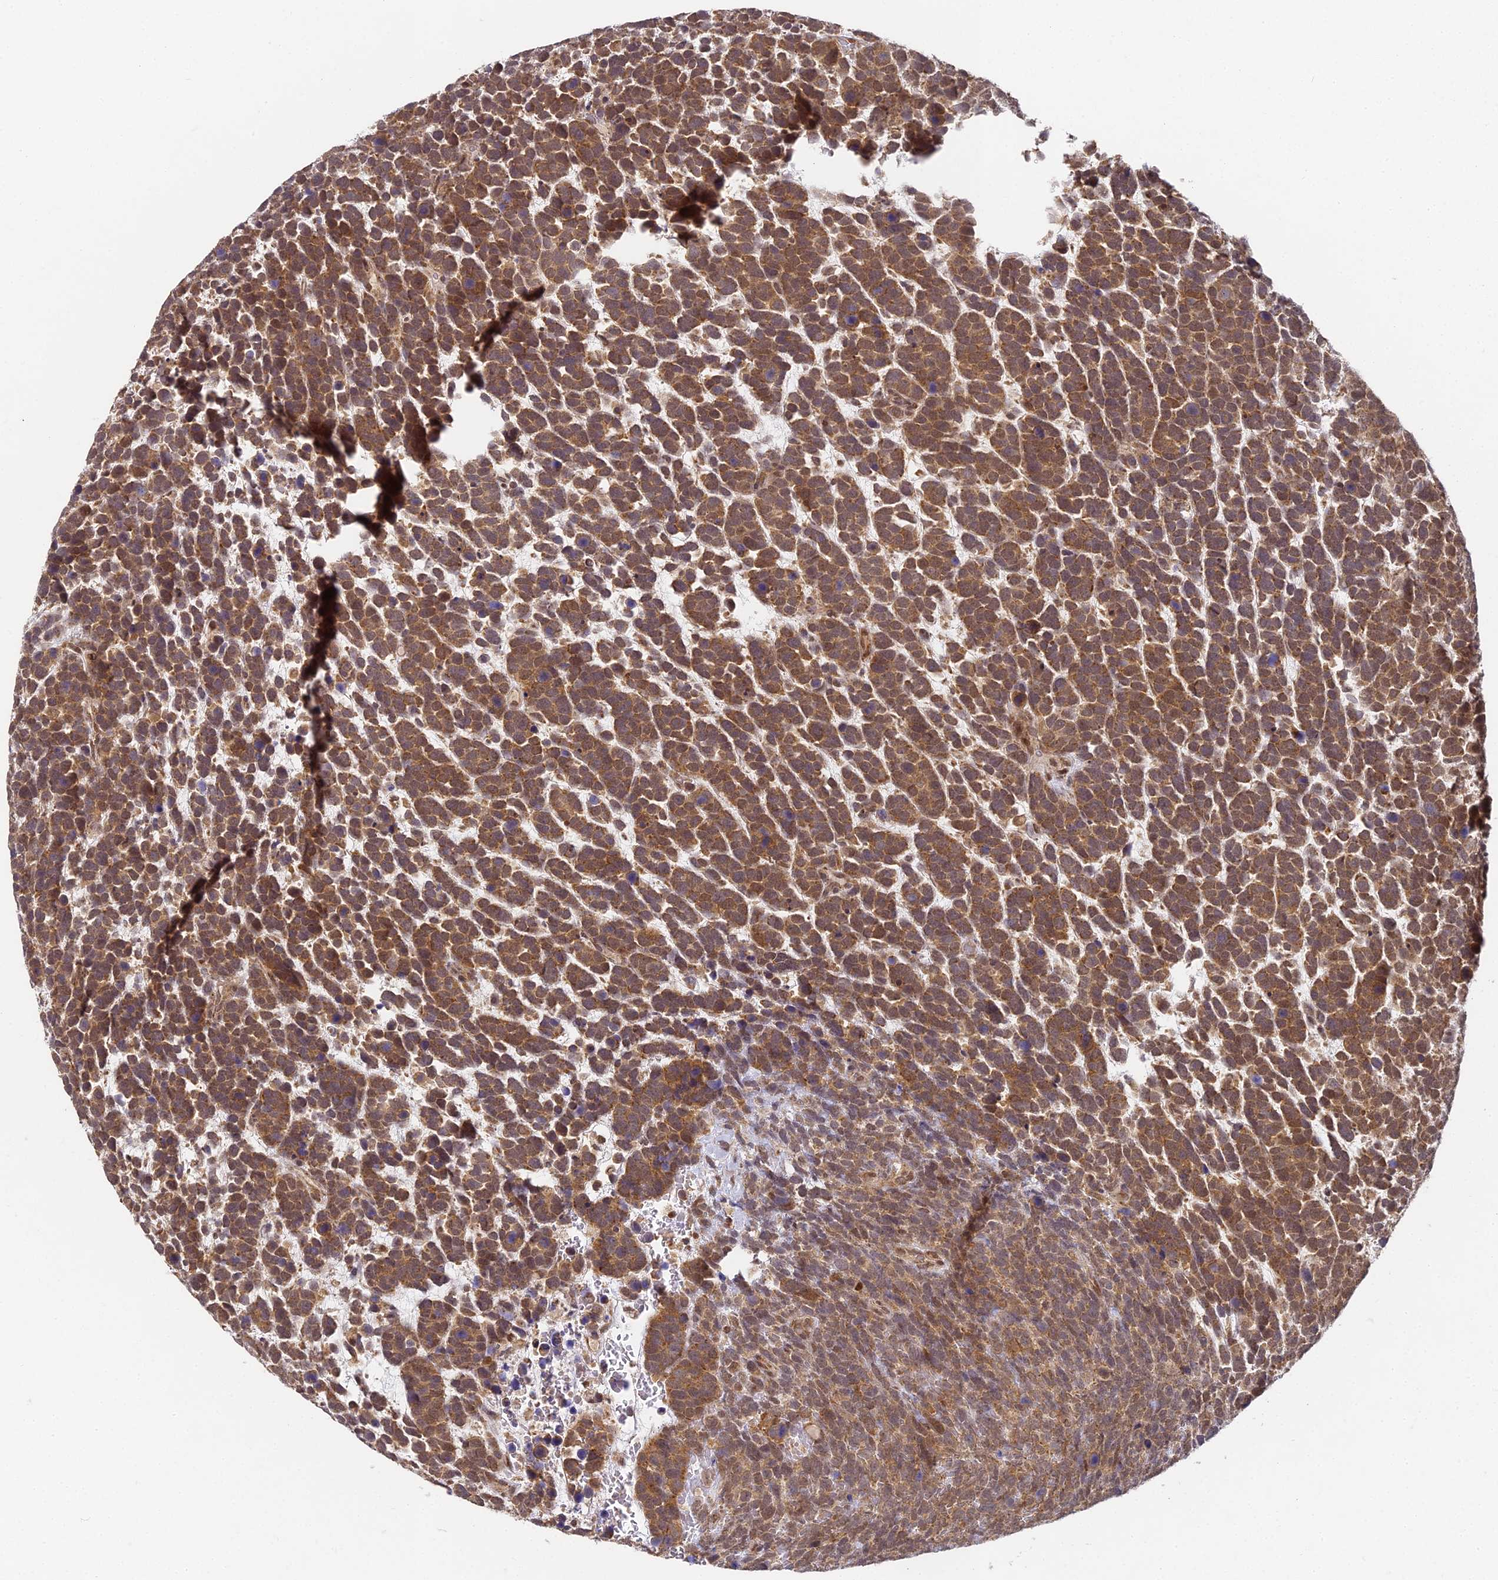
{"staining": {"intensity": "moderate", "quantity": ">75%", "location": "cytoplasmic/membranous,nuclear"}, "tissue": "urothelial cancer", "cell_type": "Tumor cells", "image_type": "cancer", "snomed": [{"axis": "morphology", "description": "Urothelial carcinoma, High grade"}, {"axis": "topography", "description": "Urinary bladder"}], "caption": "Urothelial carcinoma (high-grade) was stained to show a protein in brown. There is medium levels of moderate cytoplasmic/membranous and nuclear positivity in about >75% of tumor cells.", "gene": "DNAAF10", "patient": {"sex": "female", "age": 82}}